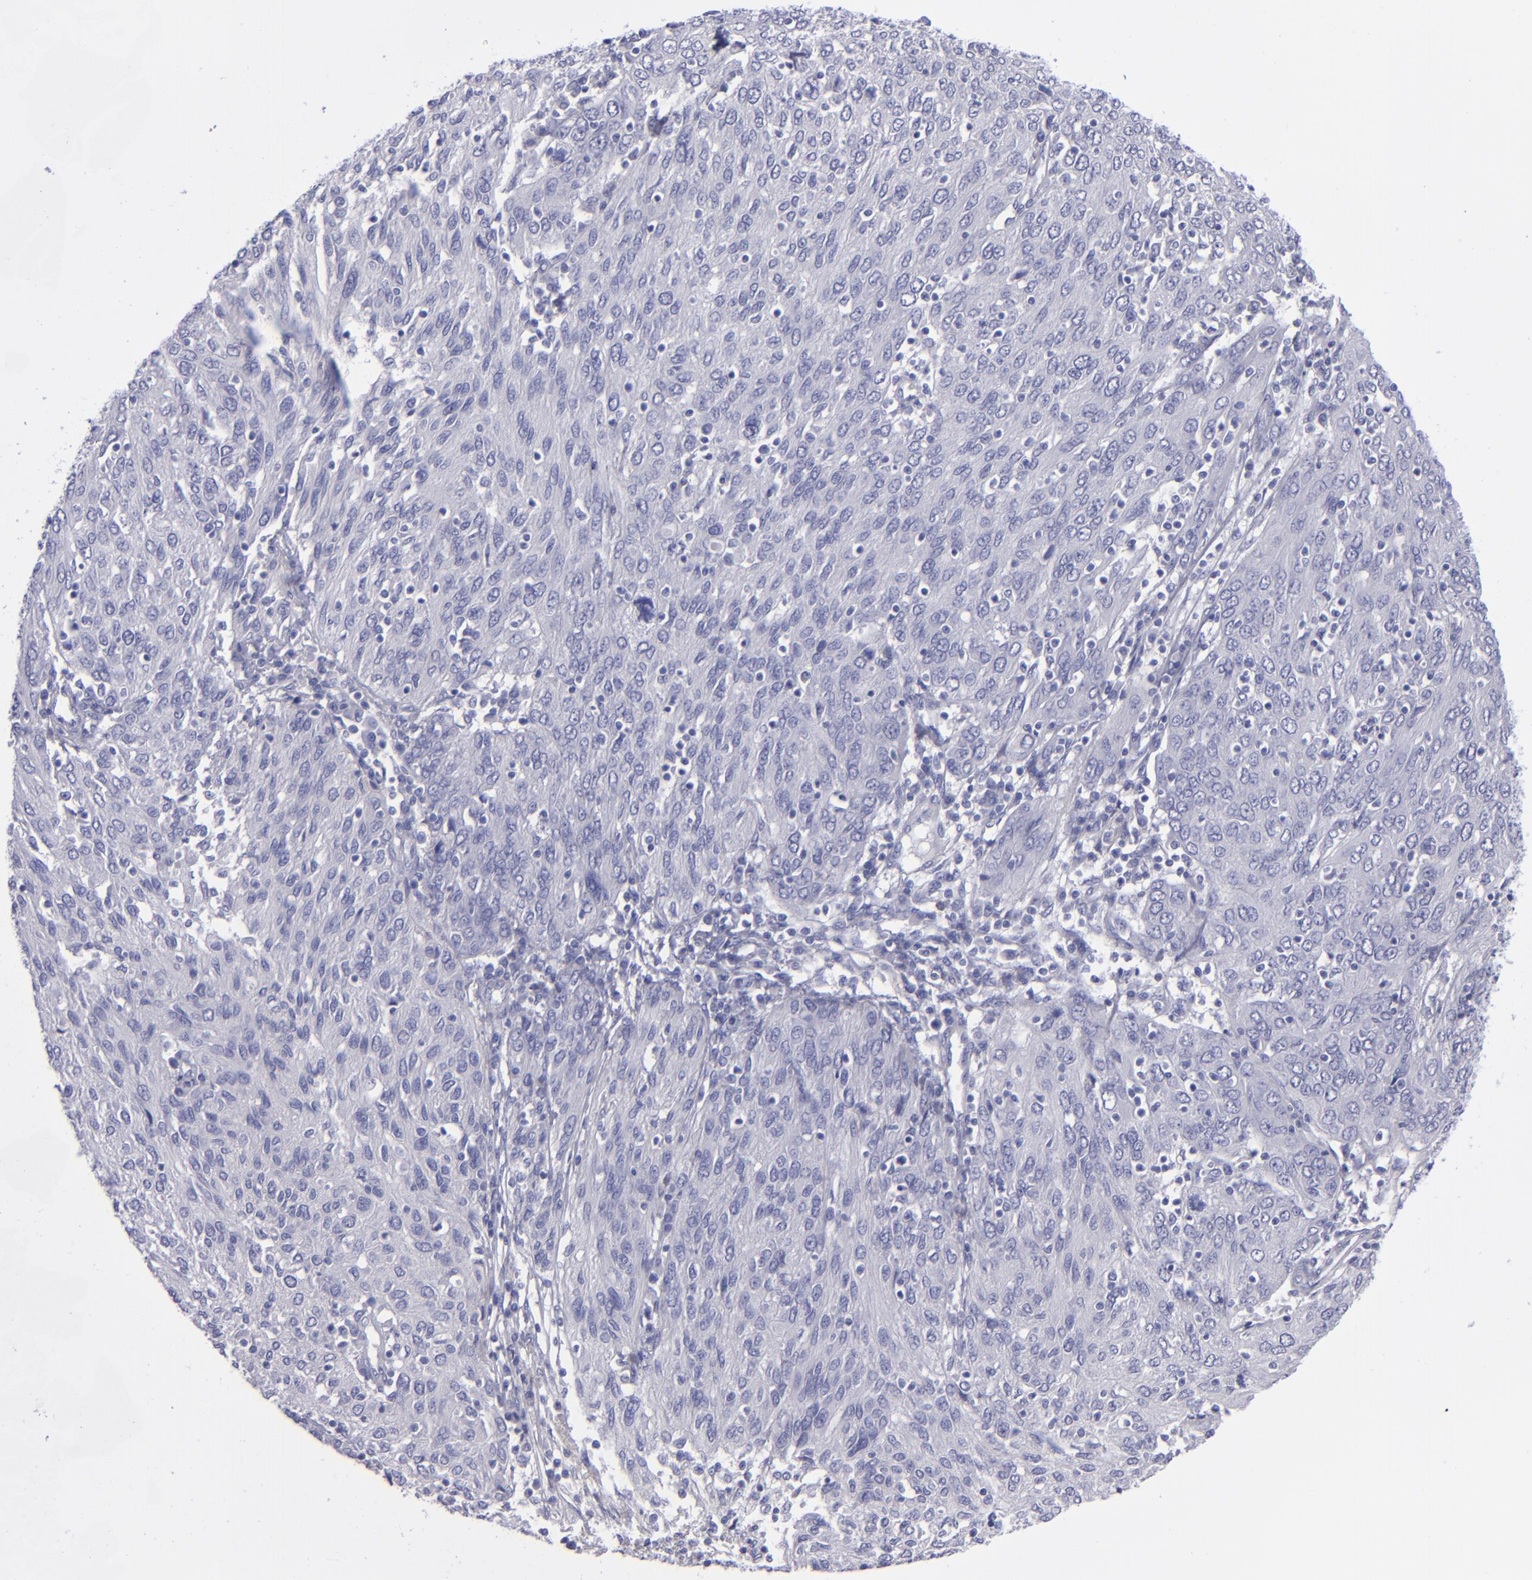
{"staining": {"intensity": "negative", "quantity": "none", "location": "none"}, "tissue": "ovarian cancer", "cell_type": "Tumor cells", "image_type": "cancer", "snomed": [{"axis": "morphology", "description": "Carcinoma, endometroid"}, {"axis": "topography", "description": "Ovary"}], "caption": "IHC histopathology image of human ovarian endometroid carcinoma stained for a protein (brown), which reveals no positivity in tumor cells.", "gene": "CD22", "patient": {"sex": "female", "age": 50}}